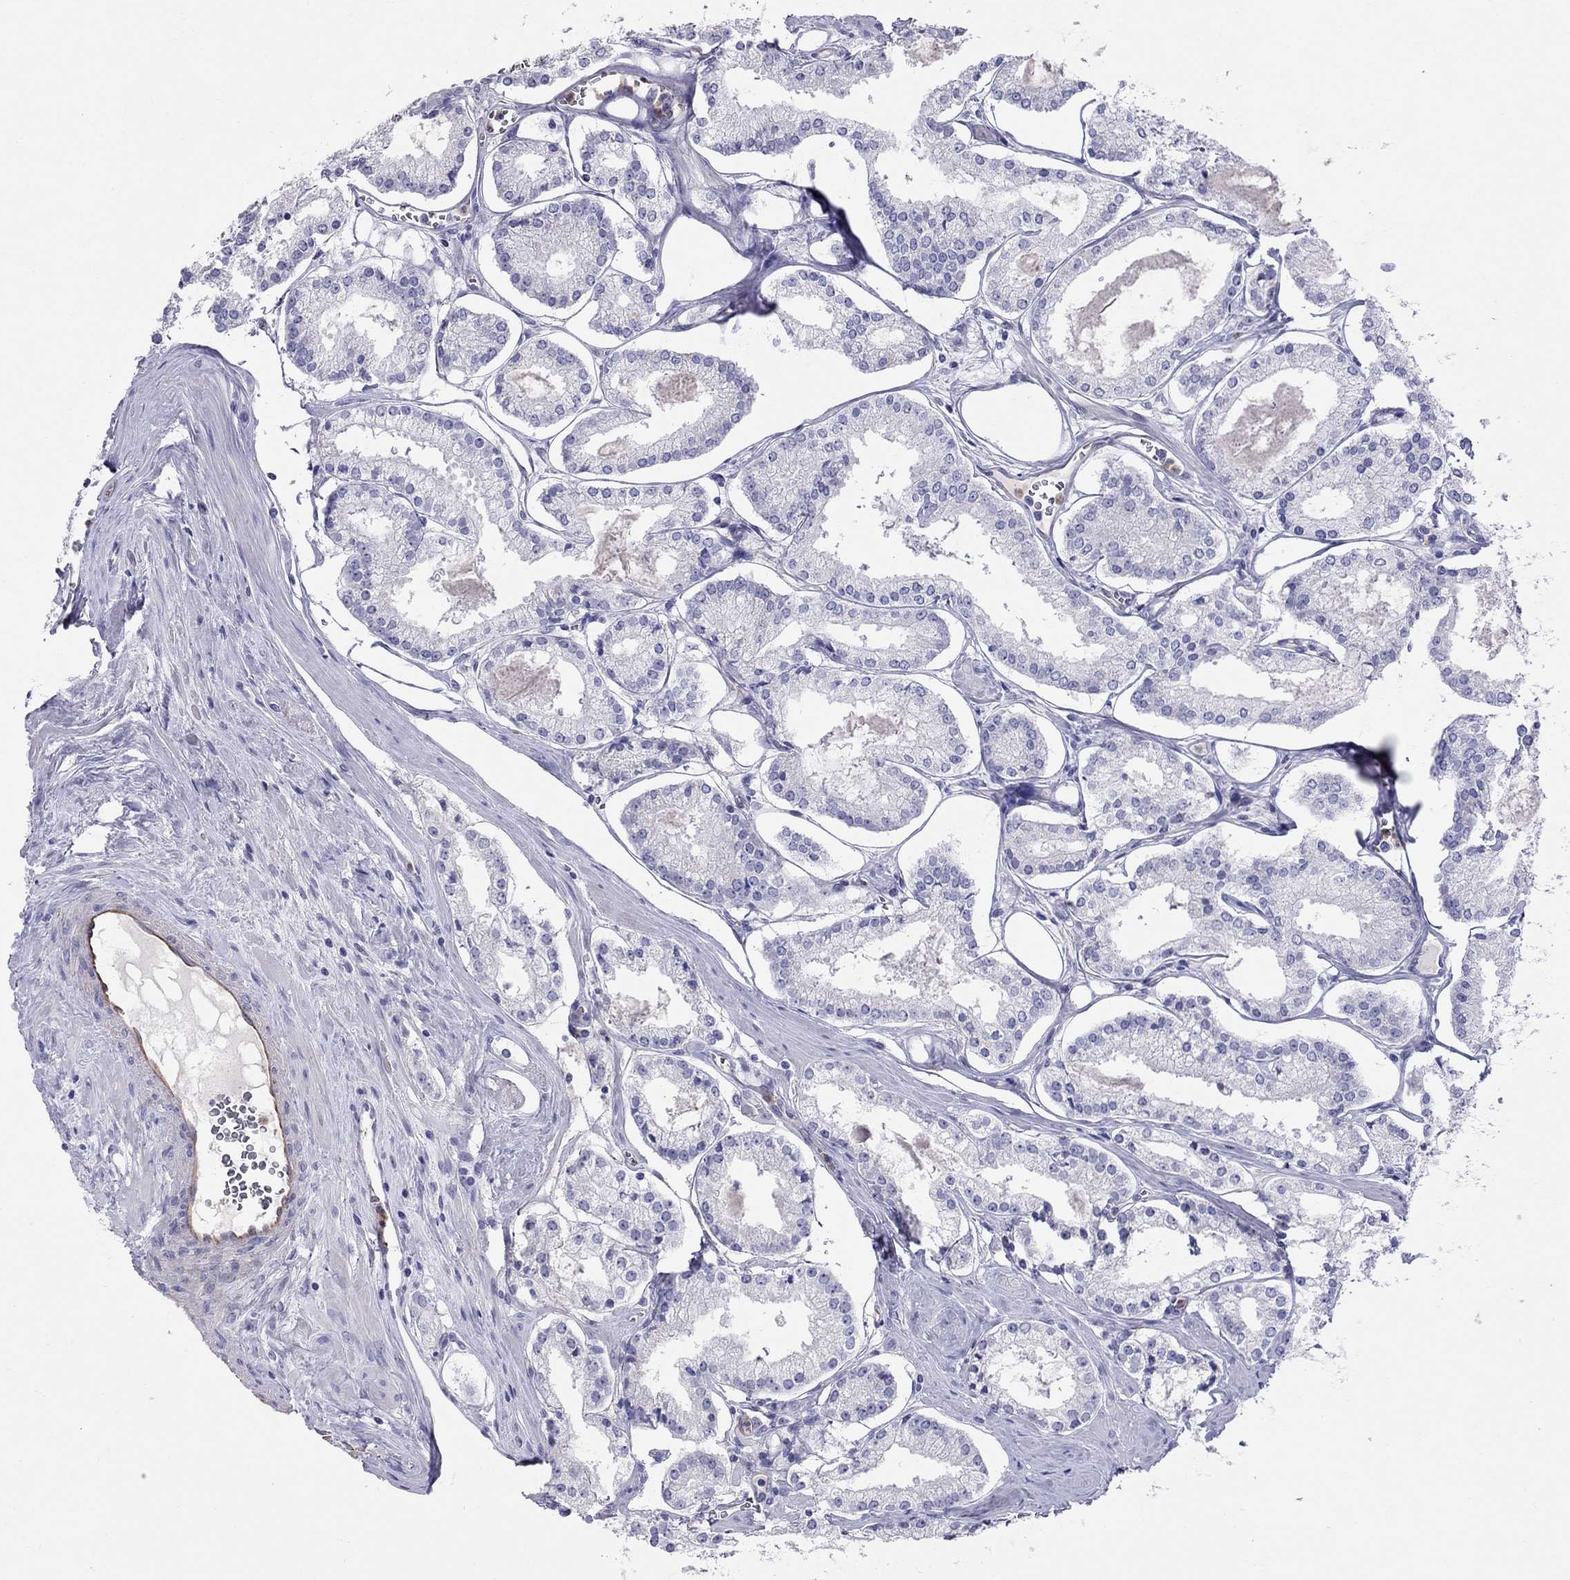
{"staining": {"intensity": "negative", "quantity": "none", "location": "none"}, "tissue": "prostate cancer", "cell_type": "Tumor cells", "image_type": "cancer", "snomed": [{"axis": "morphology", "description": "Adenocarcinoma, NOS"}, {"axis": "topography", "description": "Prostate"}], "caption": "A photomicrograph of prostate cancer (adenocarcinoma) stained for a protein demonstrates no brown staining in tumor cells.", "gene": "SPINT4", "patient": {"sex": "male", "age": 72}}